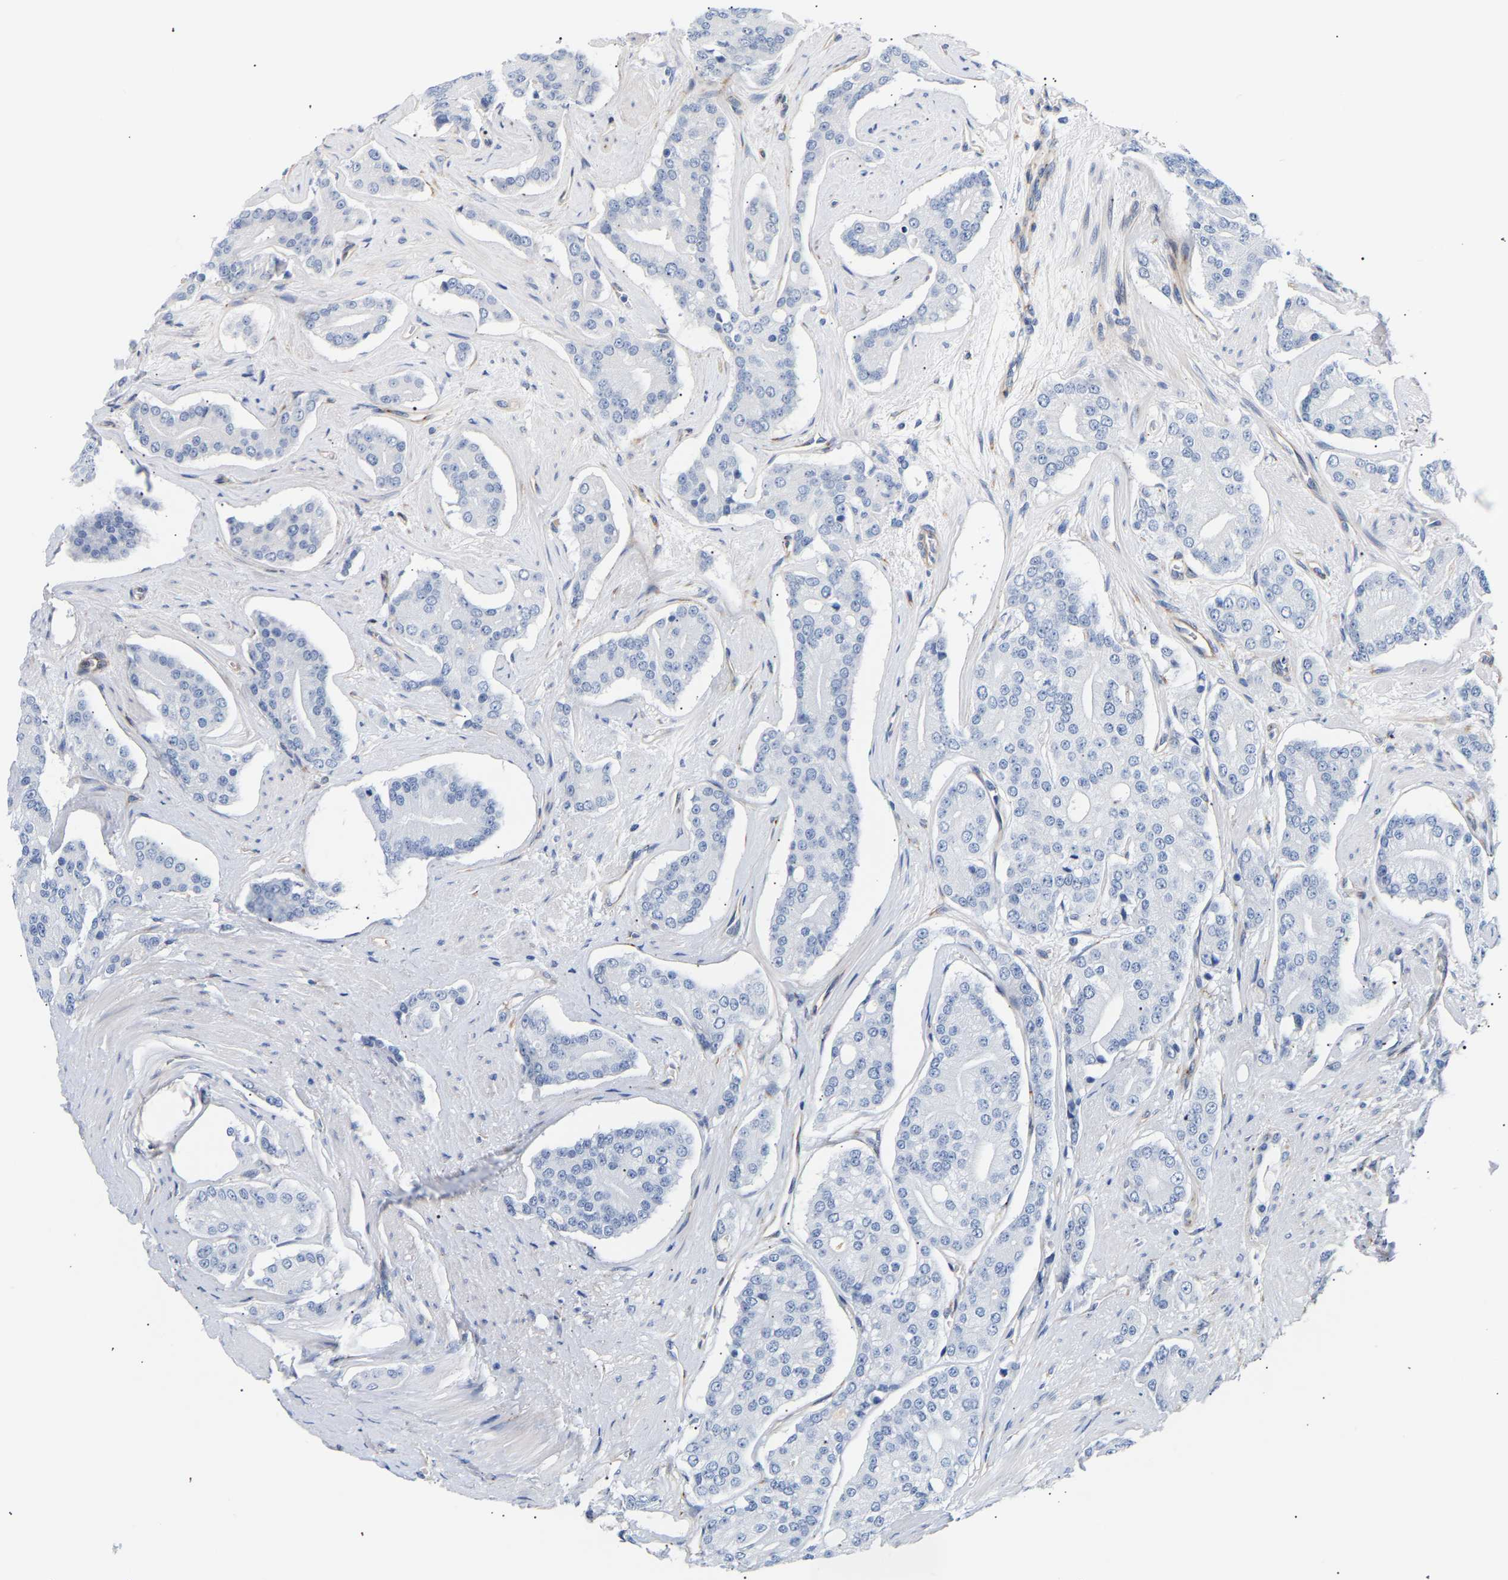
{"staining": {"intensity": "negative", "quantity": "none", "location": "none"}, "tissue": "prostate cancer", "cell_type": "Tumor cells", "image_type": "cancer", "snomed": [{"axis": "morphology", "description": "Adenocarcinoma, High grade"}, {"axis": "topography", "description": "Prostate"}], "caption": "There is no significant expression in tumor cells of adenocarcinoma (high-grade) (prostate).", "gene": "IGFBP7", "patient": {"sex": "male", "age": 71}}